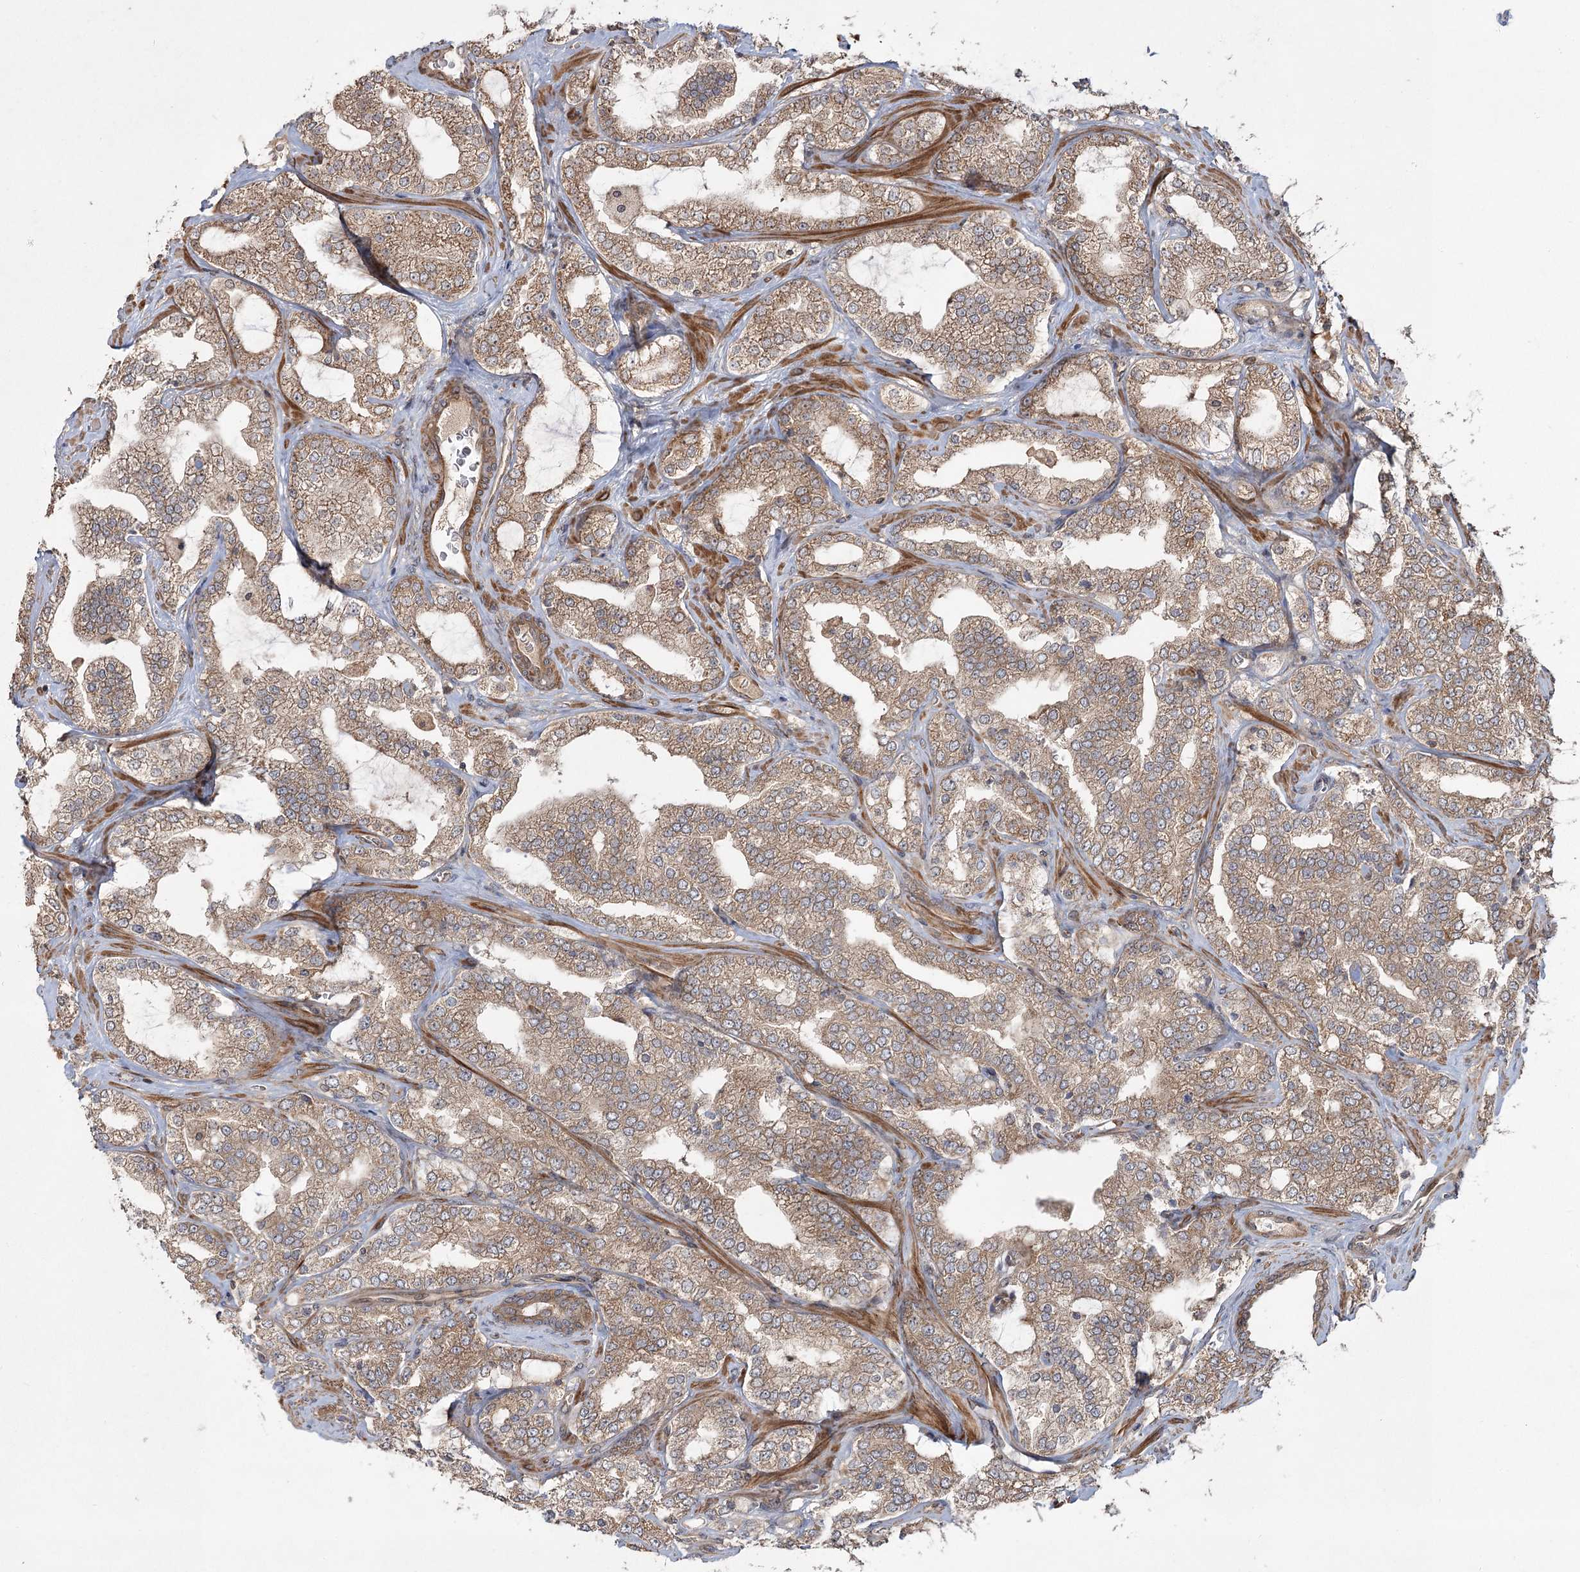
{"staining": {"intensity": "moderate", "quantity": ">75%", "location": "cytoplasmic/membranous"}, "tissue": "prostate cancer", "cell_type": "Tumor cells", "image_type": "cancer", "snomed": [{"axis": "morphology", "description": "Adenocarcinoma, High grade"}, {"axis": "topography", "description": "Prostate"}], "caption": "Prostate cancer (adenocarcinoma (high-grade)) stained for a protein (brown) displays moderate cytoplasmic/membranous positive expression in approximately >75% of tumor cells.", "gene": "CPLANE1", "patient": {"sex": "male", "age": 64}}